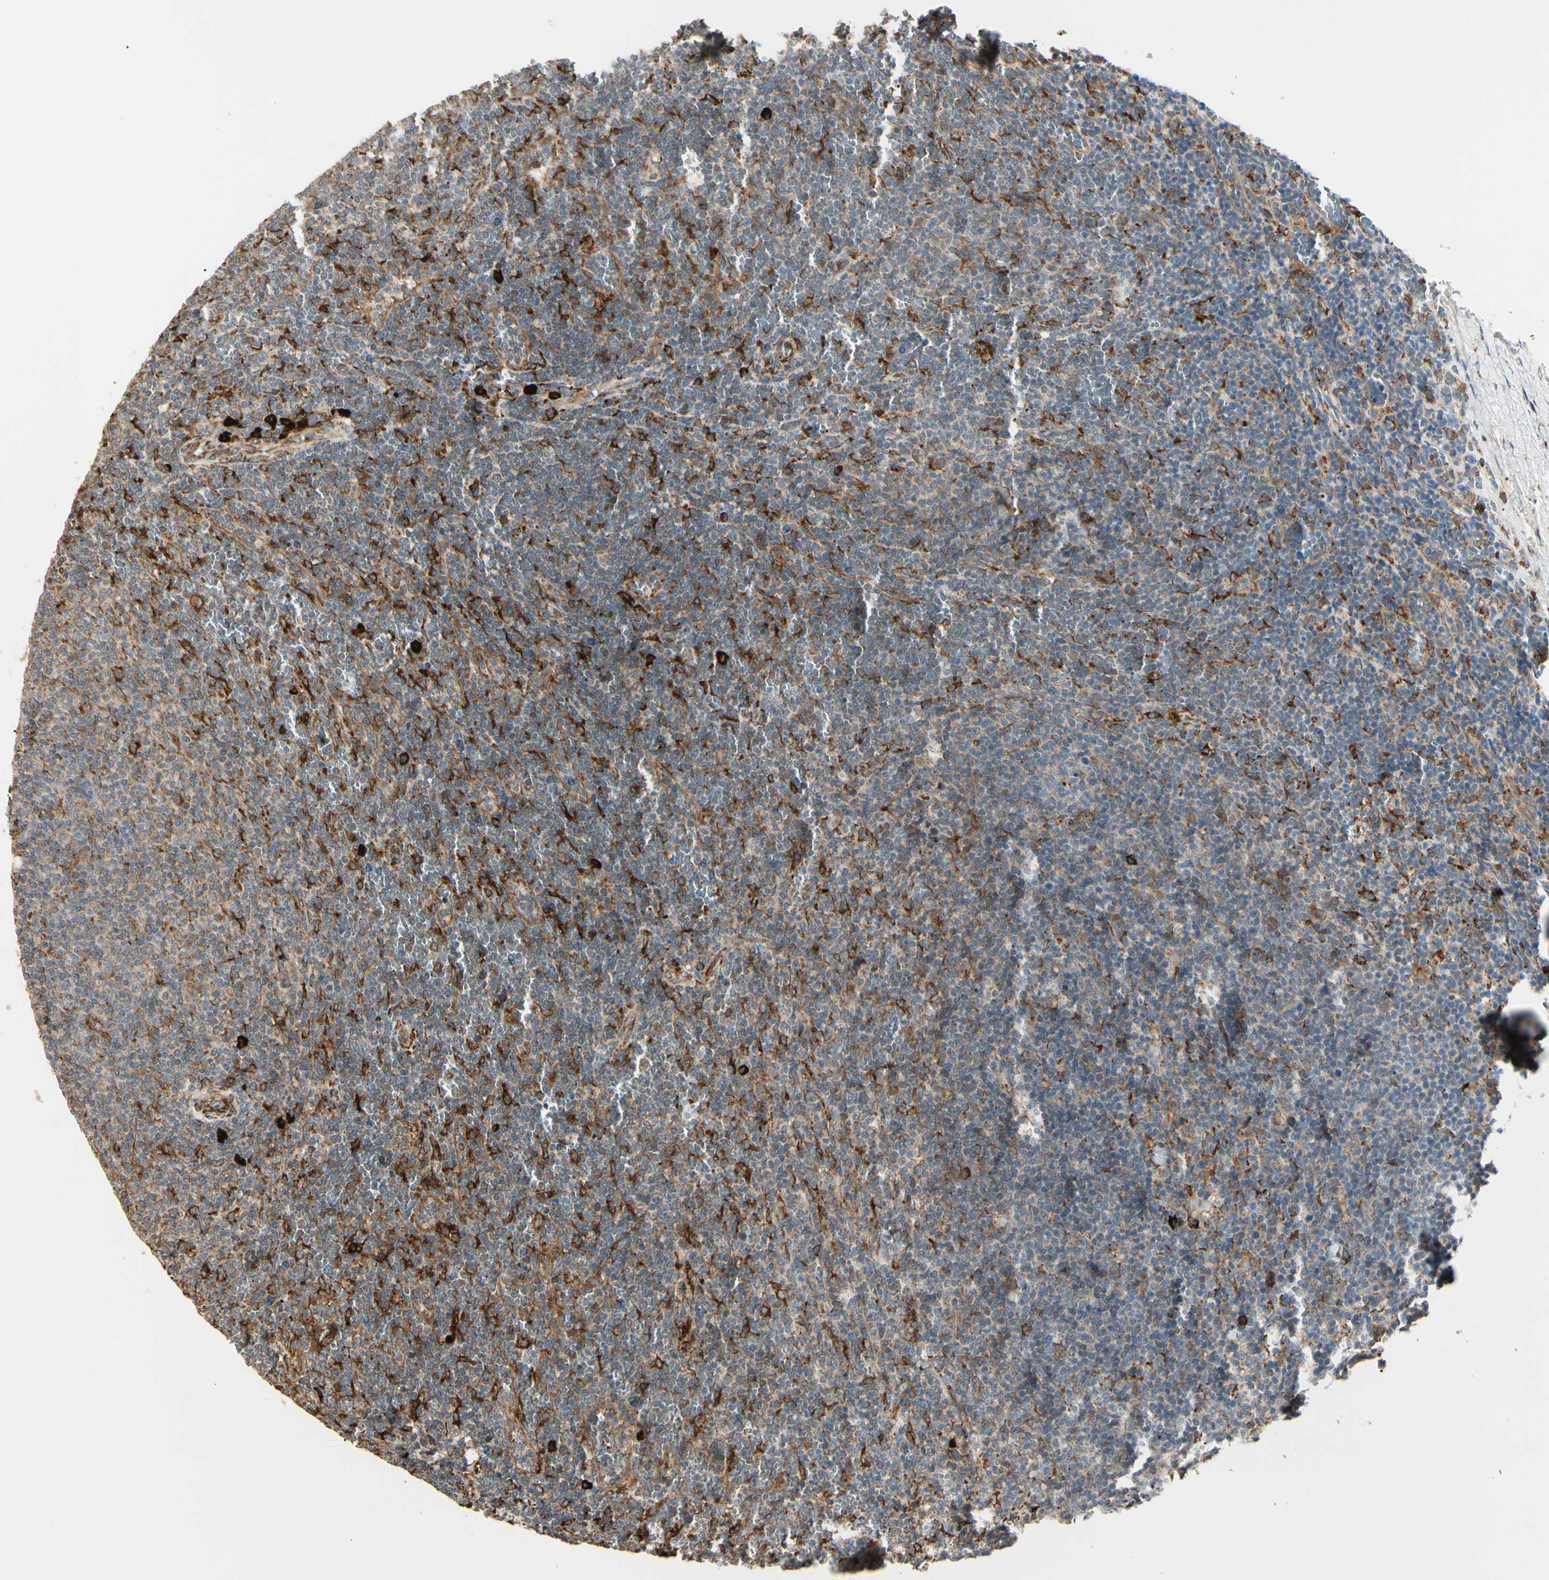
{"staining": {"intensity": "strong", "quantity": "<25%", "location": "cytoplasmic/membranous"}, "tissue": "lymphoma", "cell_type": "Tumor cells", "image_type": "cancer", "snomed": [{"axis": "morphology", "description": "Malignant lymphoma, non-Hodgkin's type, Low grade"}, {"axis": "topography", "description": "Spleen"}], "caption": "A histopathology image of lymphoma stained for a protein reveals strong cytoplasmic/membranous brown staining in tumor cells.", "gene": "HSP90B1", "patient": {"sex": "female", "age": 50}}